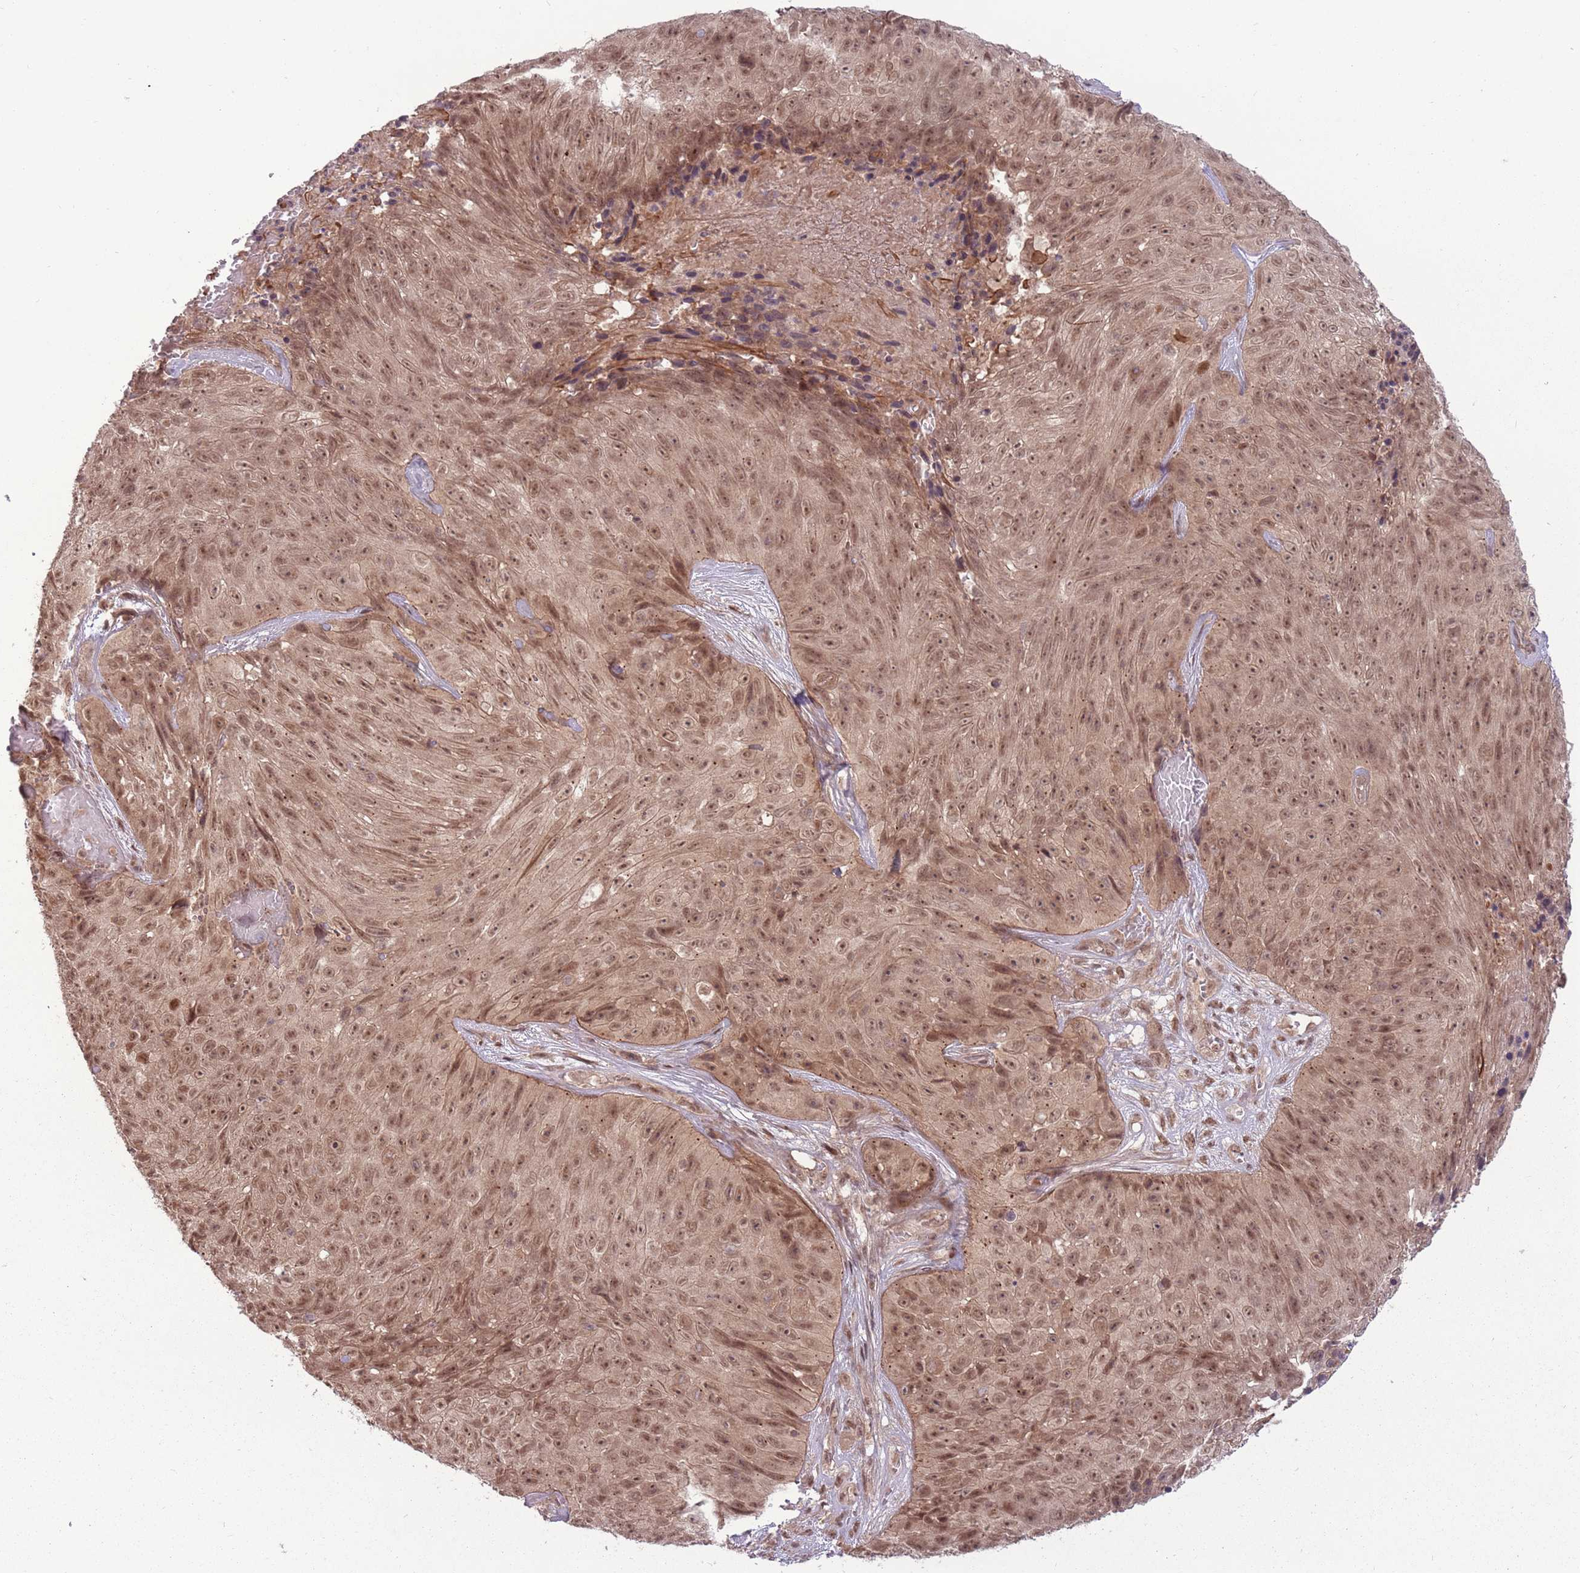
{"staining": {"intensity": "moderate", "quantity": ">75%", "location": "cytoplasmic/membranous,nuclear"}, "tissue": "skin cancer", "cell_type": "Tumor cells", "image_type": "cancer", "snomed": [{"axis": "morphology", "description": "Squamous cell carcinoma, NOS"}, {"axis": "topography", "description": "Skin"}], "caption": "Tumor cells display medium levels of moderate cytoplasmic/membranous and nuclear positivity in approximately >75% of cells in squamous cell carcinoma (skin).", "gene": "ADAMTS3", "patient": {"sex": "female", "age": 87}}